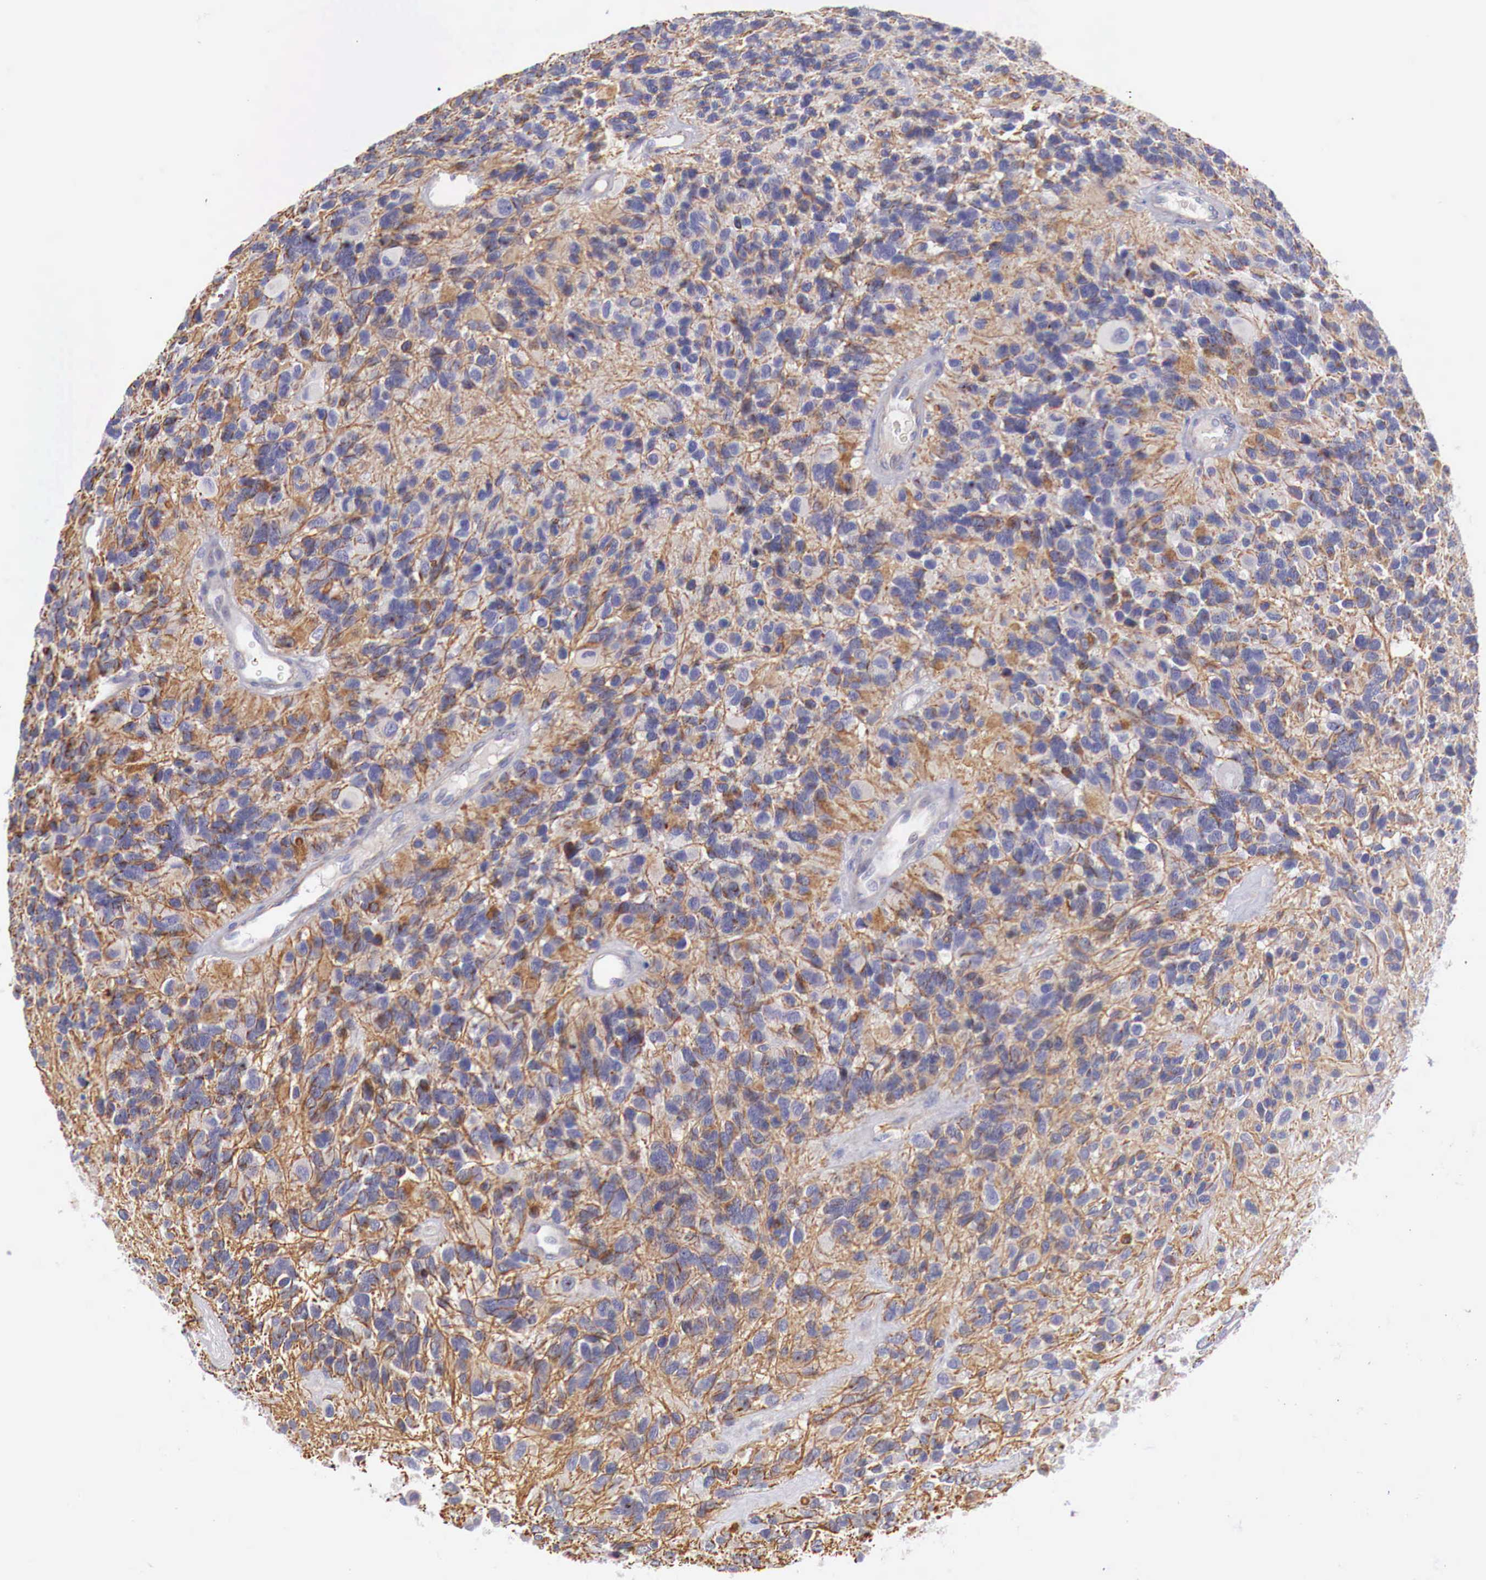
{"staining": {"intensity": "weak", "quantity": "25%-75%", "location": "cytoplasmic/membranous"}, "tissue": "glioma", "cell_type": "Tumor cells", "image_type": "cancer", "snomed": [{"axis": "morphology", "description": "Glioma, malignant, High grade"}, {"axis": "topography", "description": "Brain"}], "caption": "Immunohistochemical staining of glioma shows low levels of weak cytoplasmic/membranous positivity in approximately 25%-75% of tumor cells.", "gene": "KLHDC7B", "patient": {"sex": "male", "age": 77}}